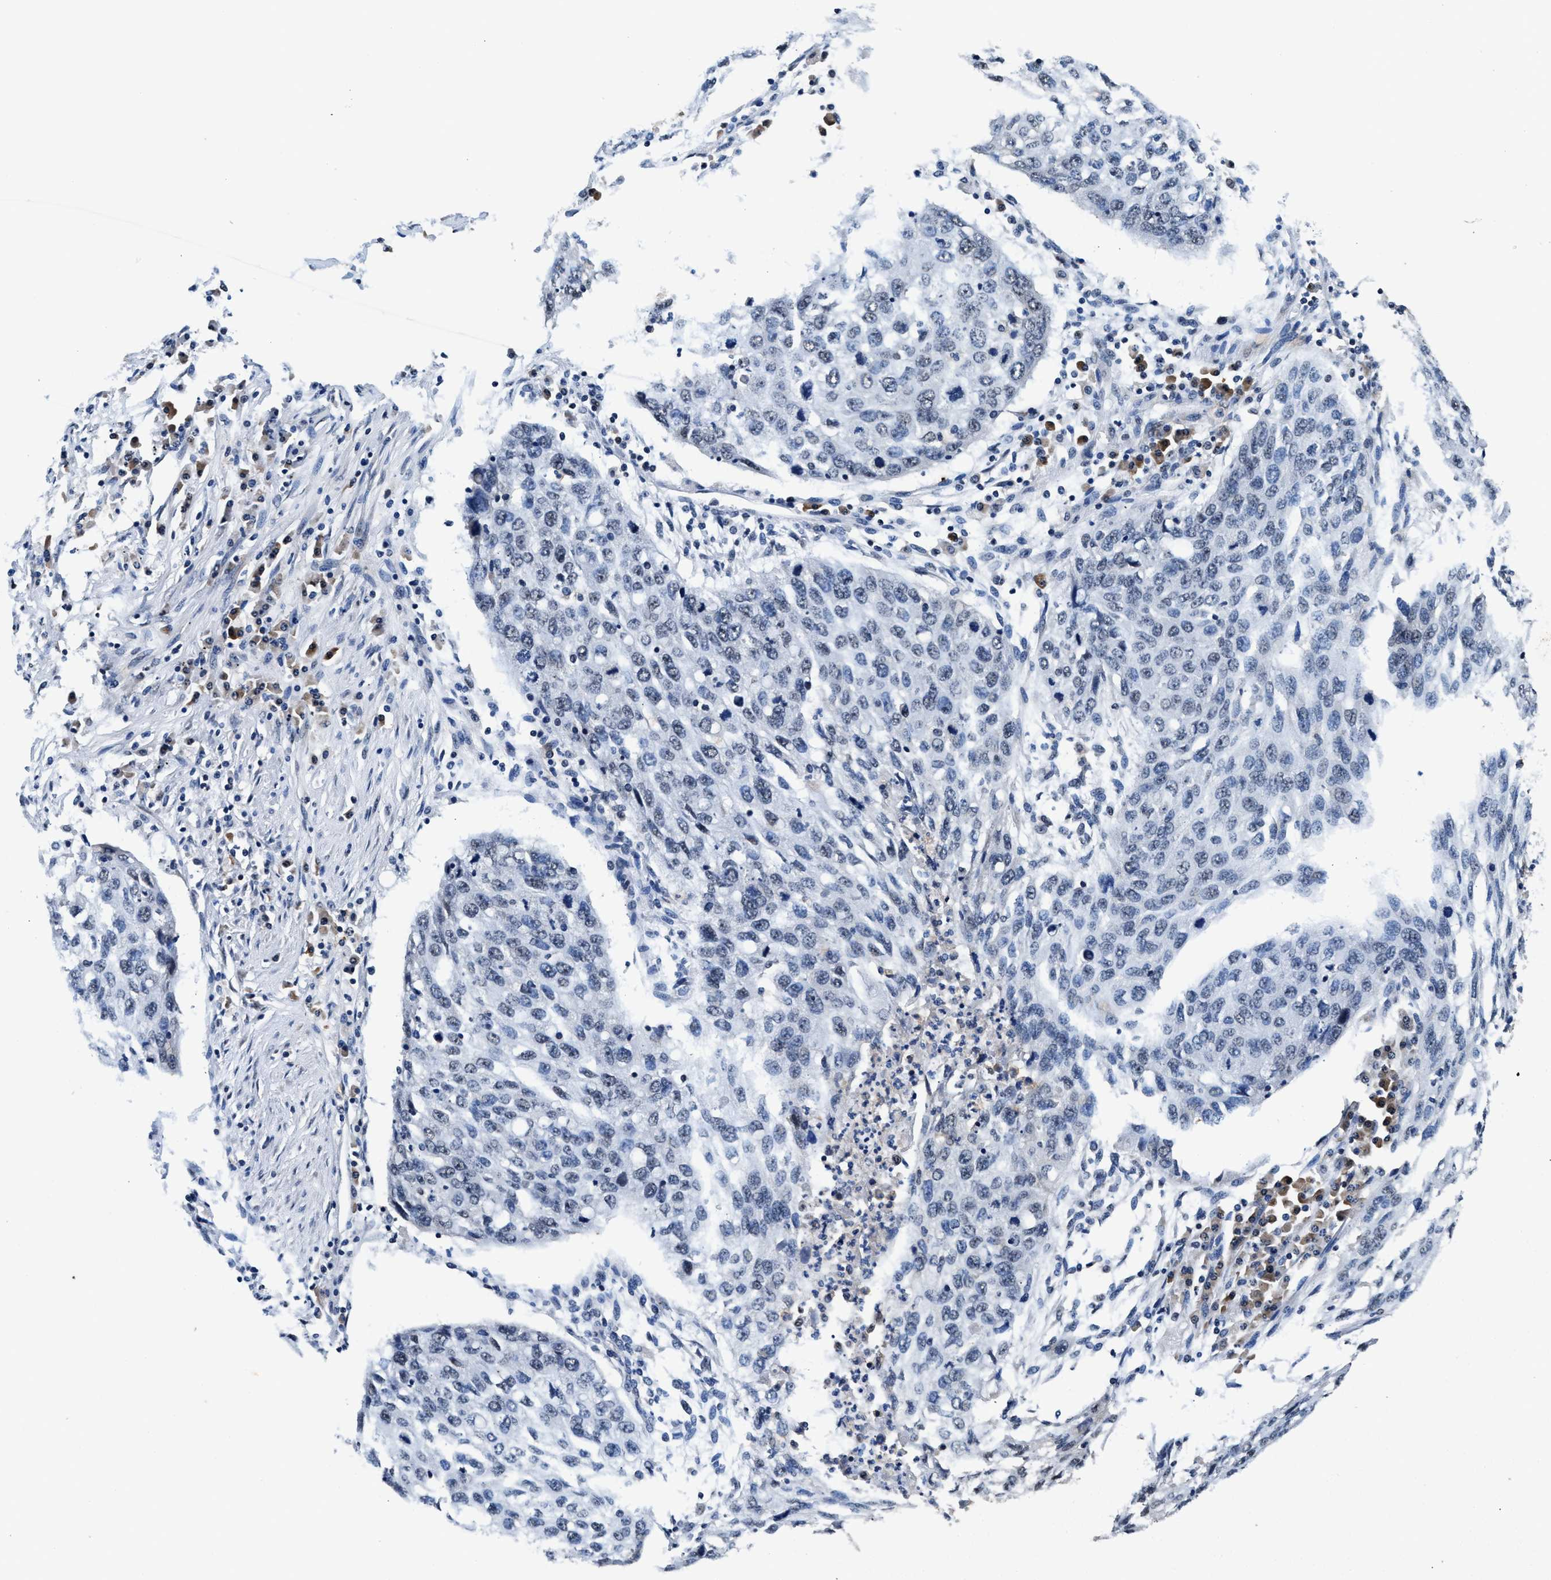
{"staining": {"intensity": "weak", "quantity": "<25%", "location": "nuclear"}, "tissue": "lung cancer", "cell_type": "Tumor cells", "image_type": "cancer", "snomed": [{"axis": "morphology", "description": "Squamous cell carcinoma, NOS"}, {"axis": "topography", "description": "Lung"}], "caption": "A photomicrograph of lung cancer stained for a protein shows no brown staining in tumor cells.", "gene": "USP16", "patient": {"sex": "female", "age": 63}}